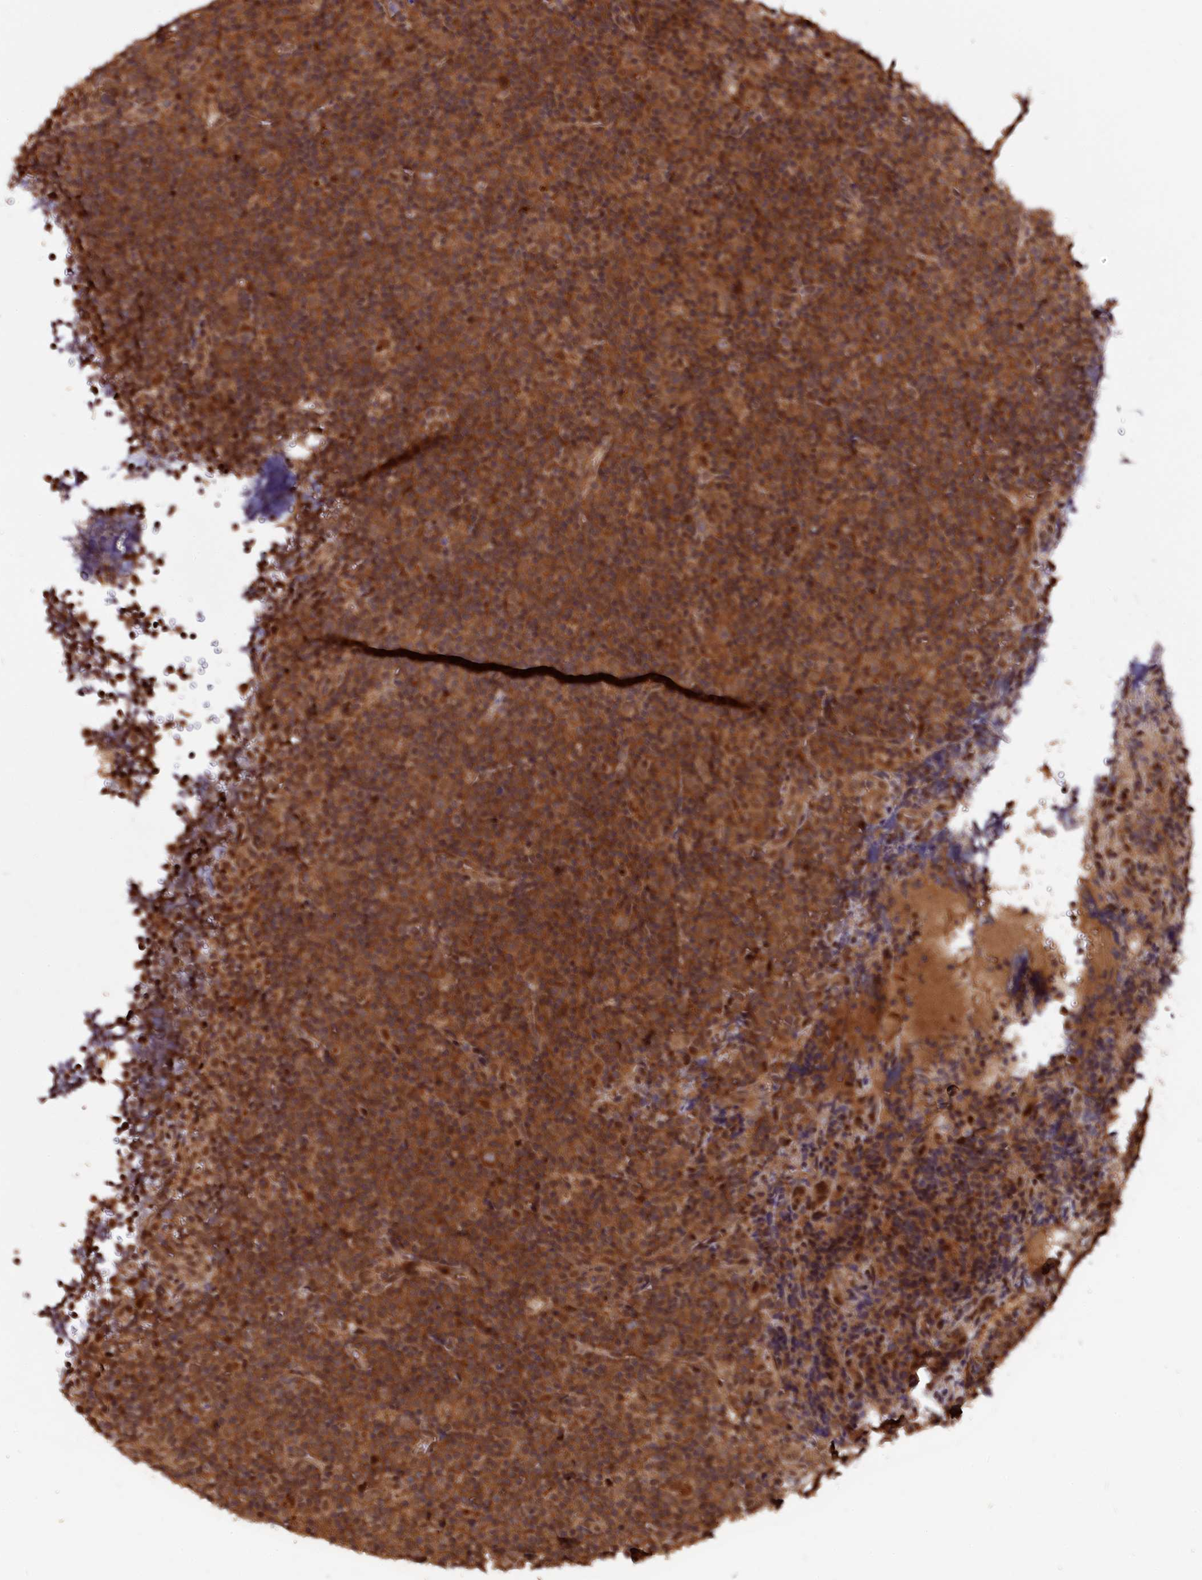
{"staining": {"intensity": "moderate", "quantity": ">75%", "location": "cytoplasmic/membranous"}, "tissue": "lymphoma", "cell_type": "Tumor cells", "image_type": "cancer", "snomed": [{"axis": "morphology", "description": "Malignant lymphoma, non-Hodgkin's type, Low grade"}, {"axis": "topography", "description": "Lymph node"}], "caption": "Brown immunohistochemical staining in lymphoma displays moderate cytoplasmic/membranous staining in approximately >75% of tumor cells.", "gene": "ADRM1", "patient": {"sex": "female", "age": 67}}